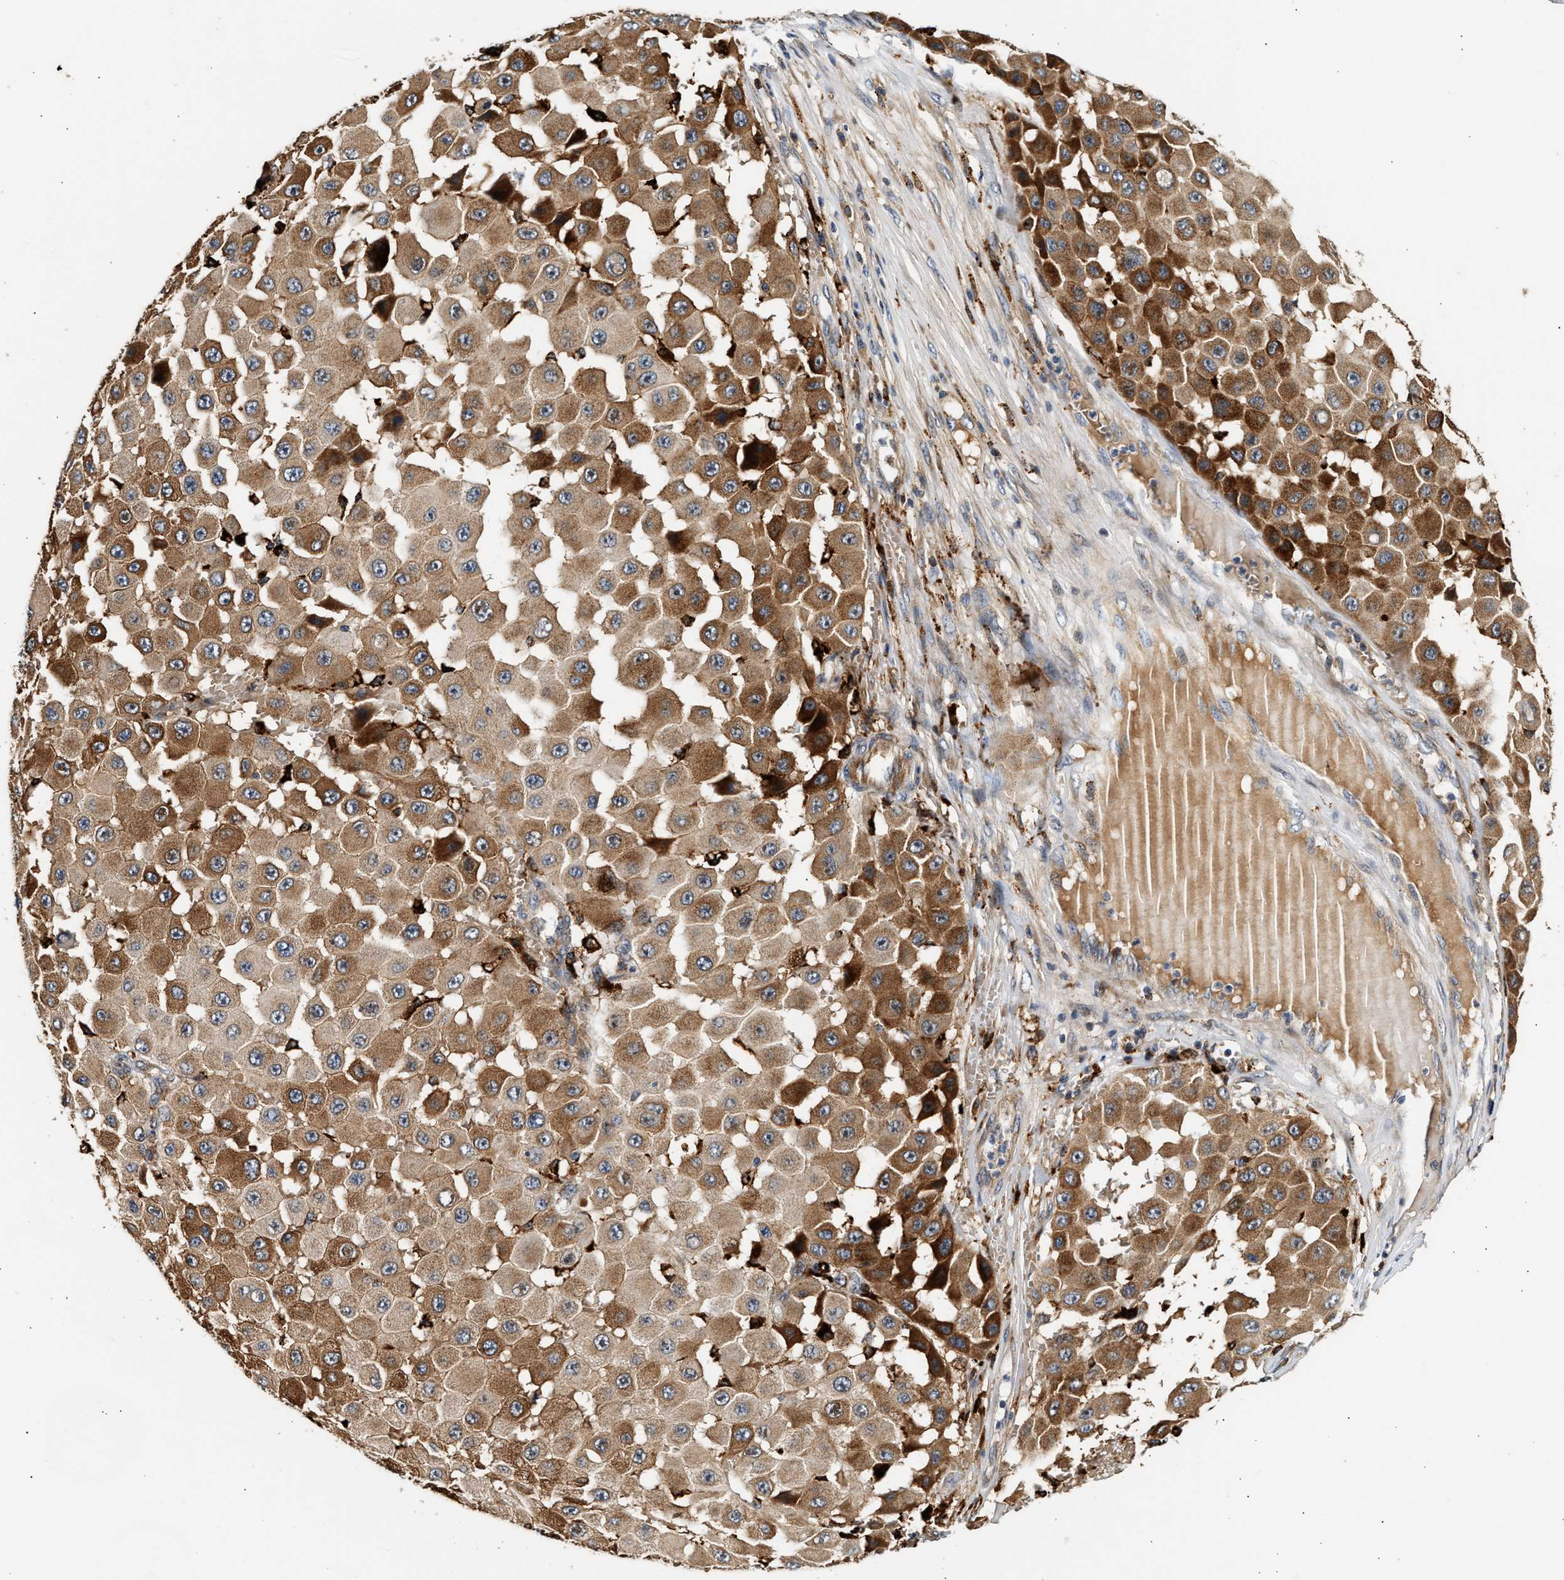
{"staining": {"intensity": "strong", "quantity": ">75%", "location": "cytoplasmic/membranous"}, "tissue": "melanoma", "cell_type": "Tumor cells", "image_type": "cancer", "snomed": [{"axis": "morphology", "description": "Malignant melanoma, NOS"}, {"axis": "topography", "description": "Skin"}], "caption": "Immunohistochemistry (IHC) (DAB (3,3'-diaminobenzidine)) staining of malignant melanoma demonstrates strong cytoplasmic/membranous protein staining in approximately >75% of tumor cells.", "gene": "PLD3", "patient": {"sex": "female", "age": 81}}